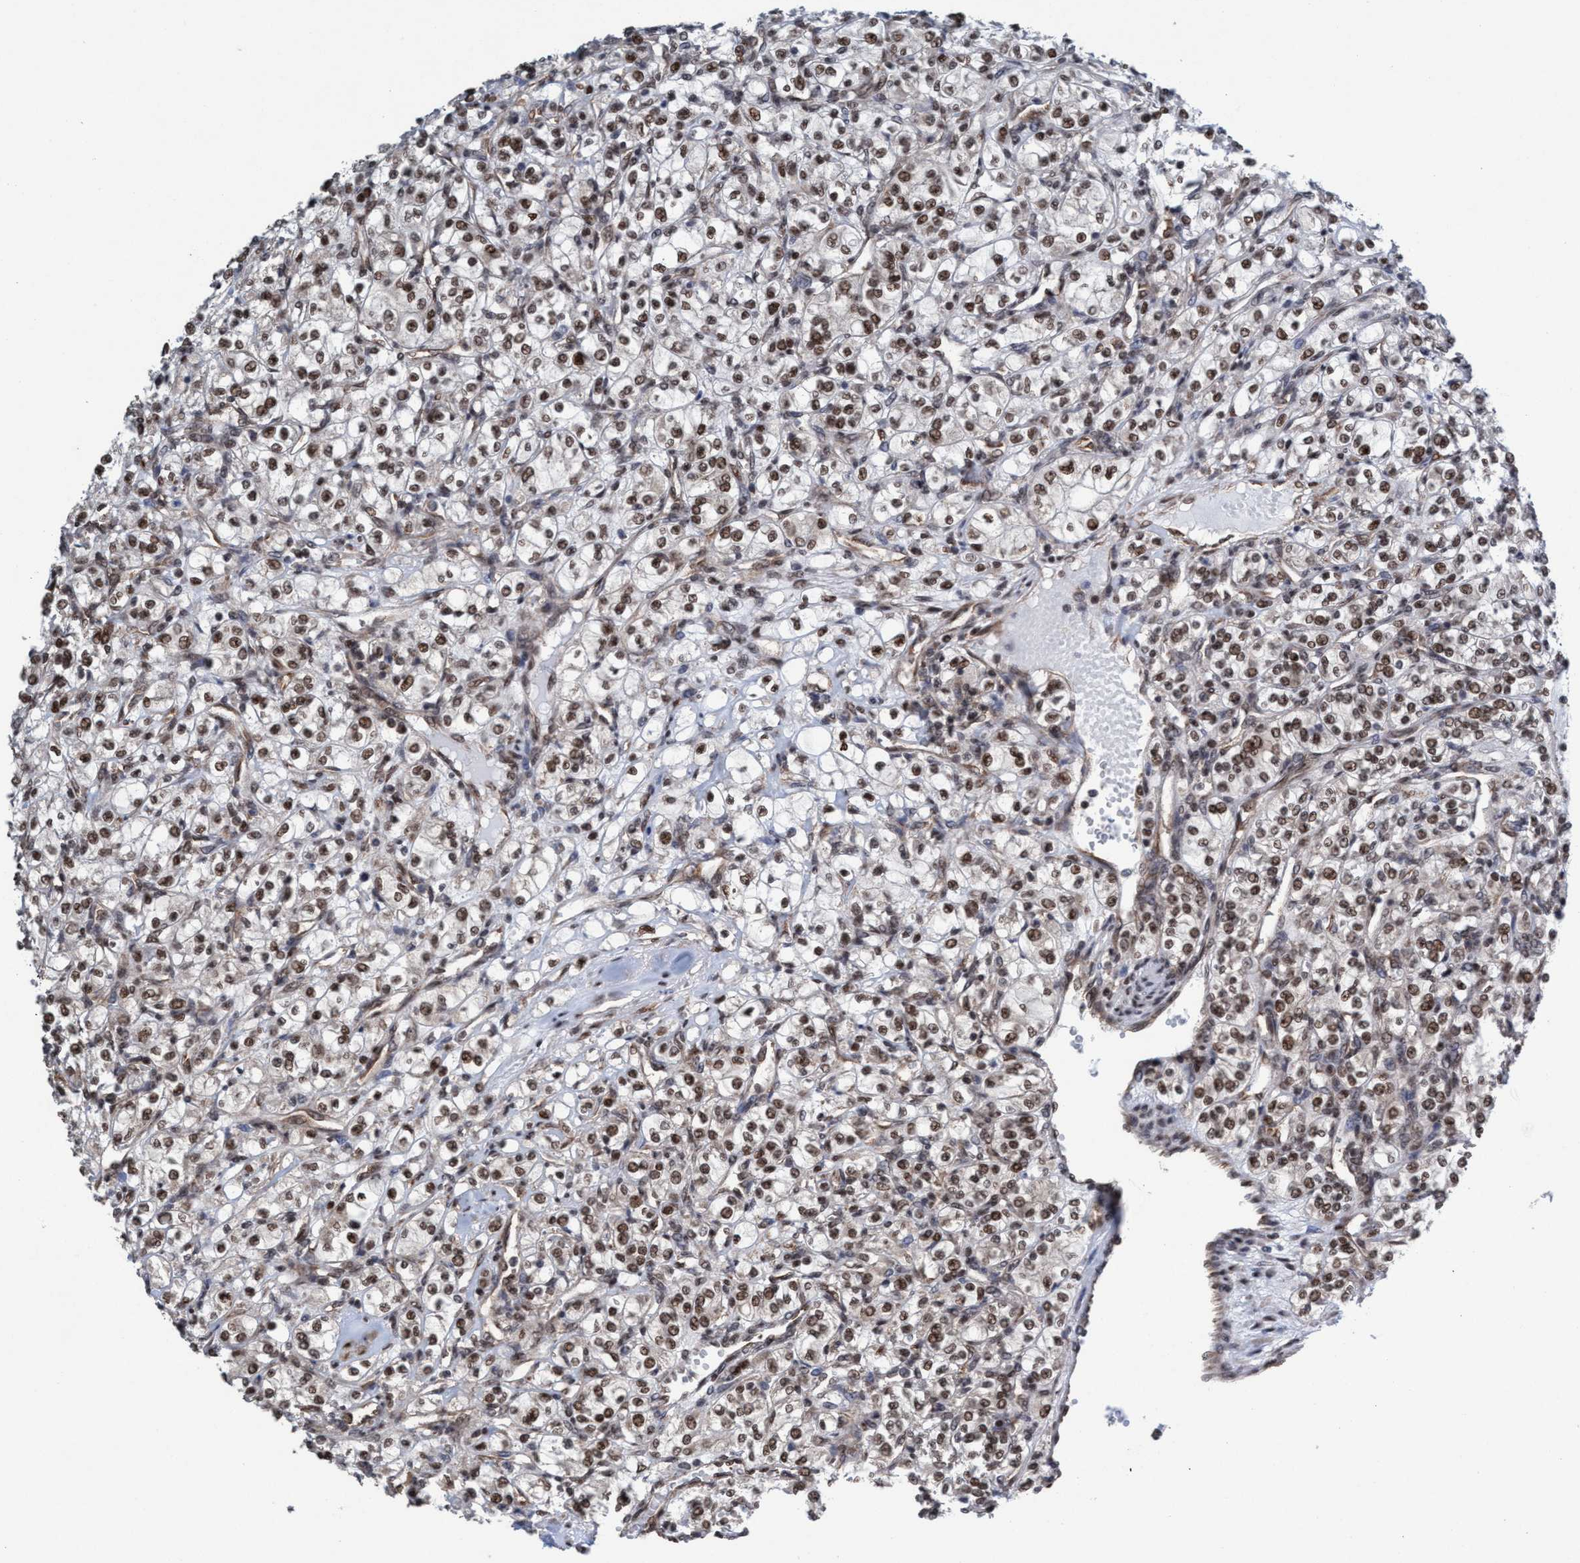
{"staining": {"intensity": "moderate", "quantity": ">75%", "location": "nuclear"}, "tissue": "renal cancer", "cell_type": "Tumor cells", "image_type": "cancer", "snomed": [{"axis": "morphology", "description": "Adenocarcinoma, NOS"}, {"axis": "topography", "description": "Kidney"}], "caption": "IHC image of neoplastic tissue: renal adenocarcinoma stained using IHC demonstrates medium levels of moderate protein expression localized specifically in the nuclear of tumor cells, appearing as a nuclear brown color.", "gene": "METAP2", "patient": {"sex": "male", "age": 77}}